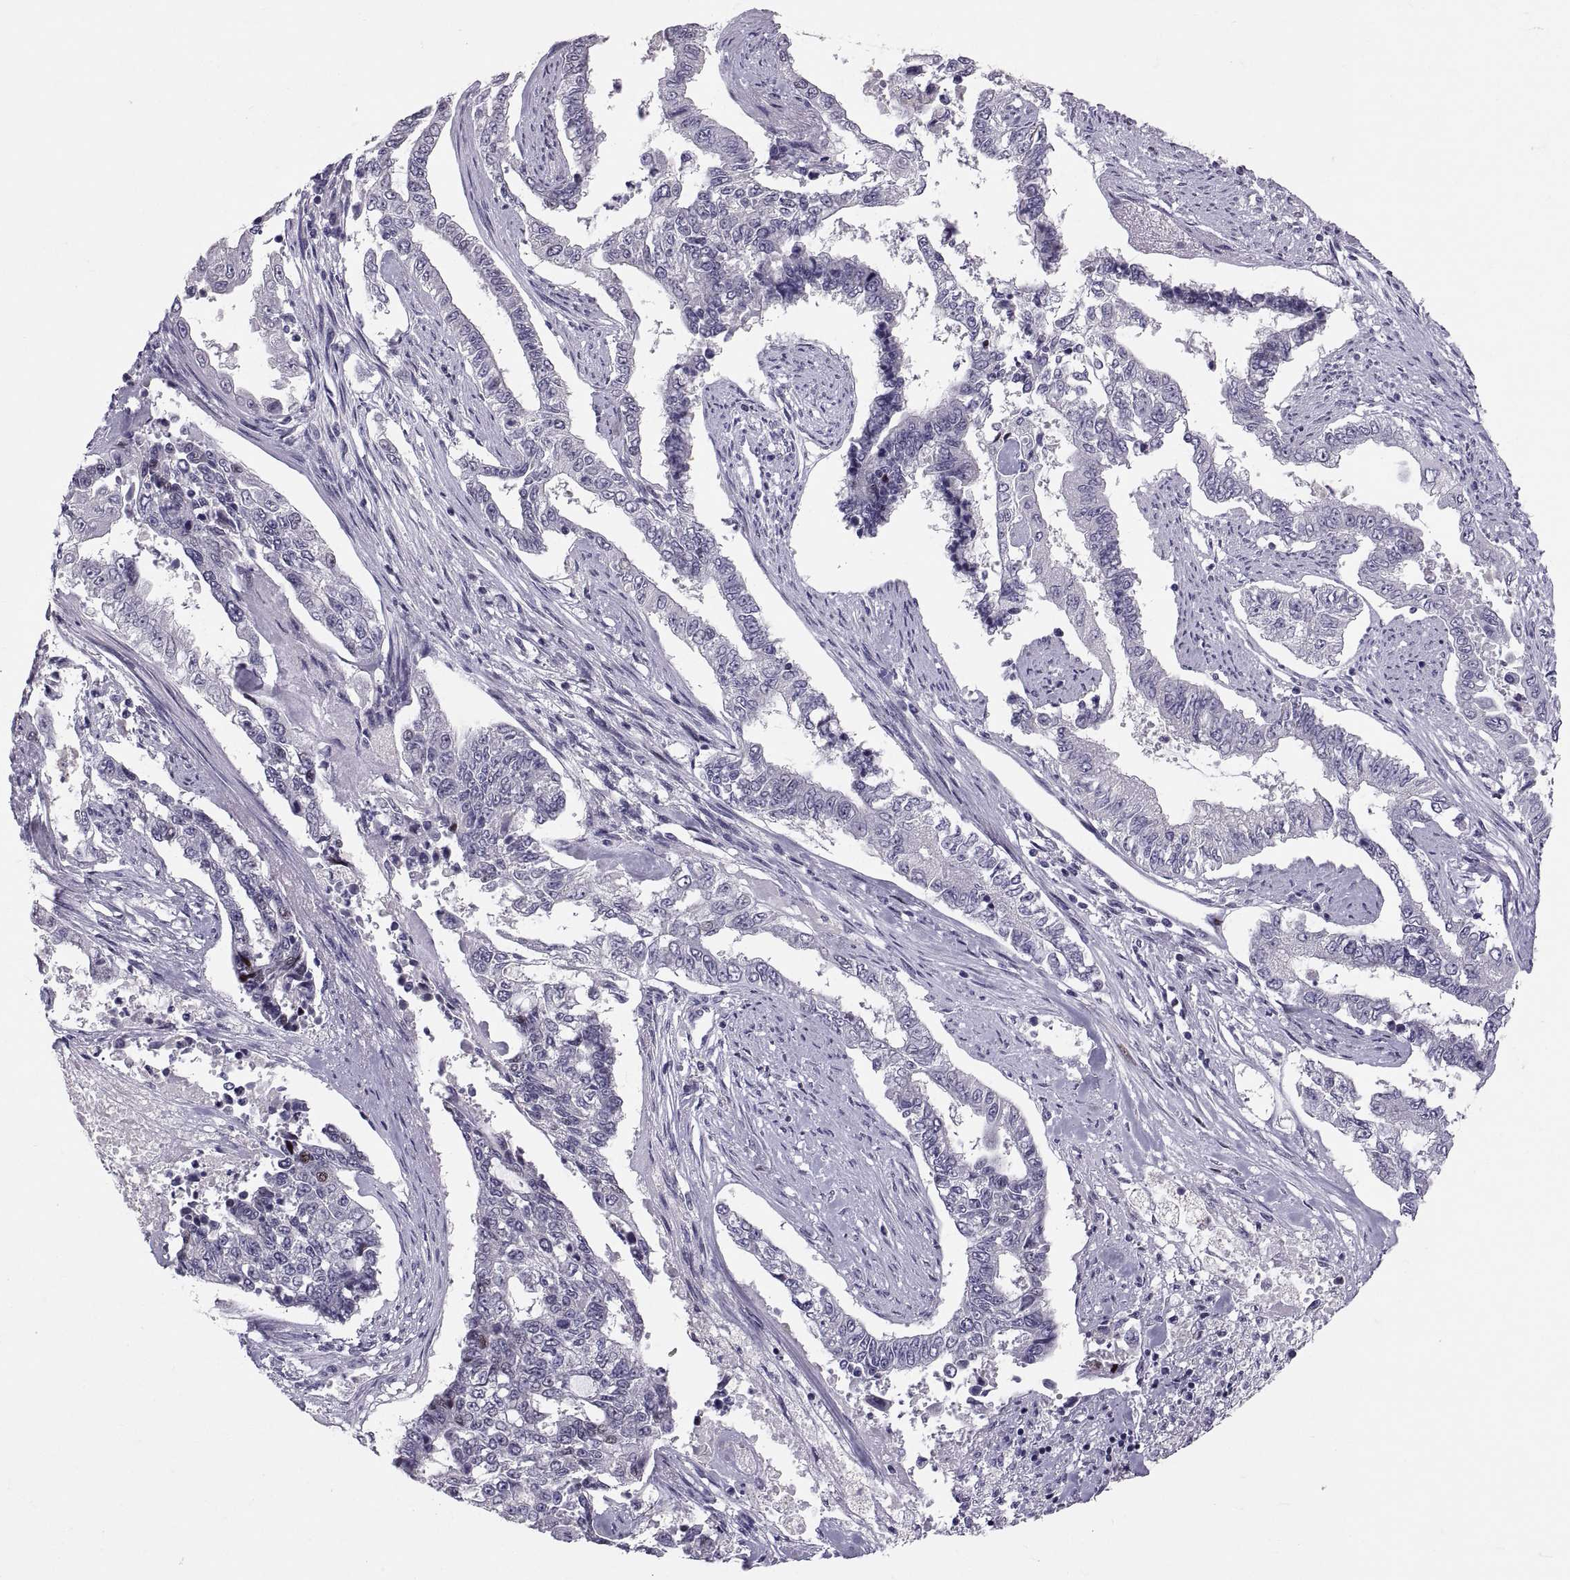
{"staining": {"intensity": "negative", "quantity": "none", "location": "none"}, "tissue": "endometrial cancer", "cell_type": "Tumor cells", "image_type": "cancer", "snomed": [{"axis": "morphology", "description": "Adenocarcinoma, NOS"}, {"axis": "topography", "description": "Uterus"}], "caption": "High magnification brightfield microscopy of endometrial cancer stained with DAB (3,3'-diaminobenzidine) (brown) and counterstained with hematoxylin (blue): tumor cells show no significant staining.", "gene": "PTN", "patient": {"sex": "female", "age": 59}}